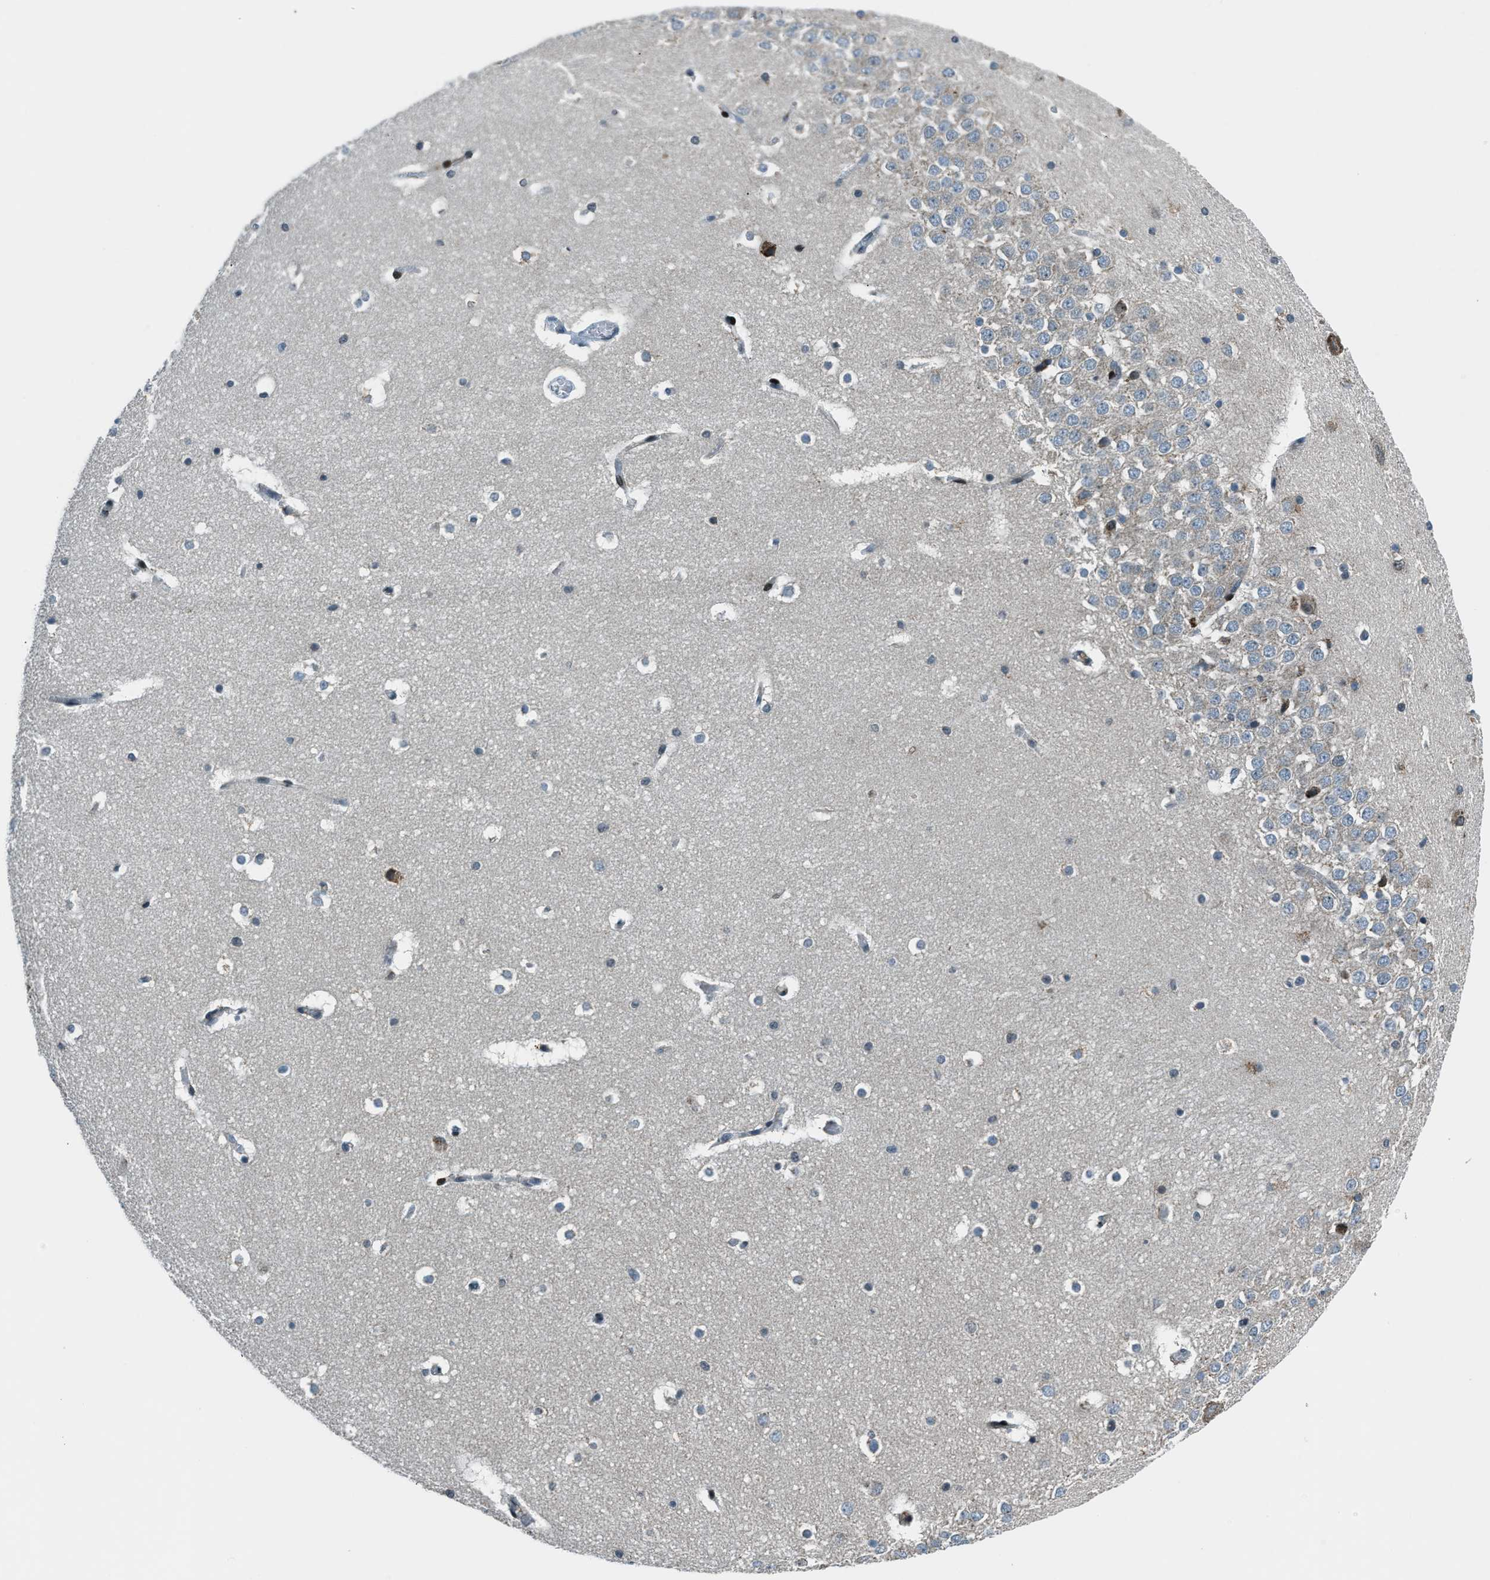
{"staining": {"intensity": "moderate", "quantity": "<25%", "location": "cytoplasmic/membranous"}, "tissue": "hippocampus", "cell_type": "Glial cells", "image_type": "normal", "snomed": [{"axis": "morphology", "description": "Normal tissue, NOS"}, {"axis": "topography", "description": "Hippocampus"}], "caption": "Normal hippocampus was stained to show a protein in brown. There is low levels of moderate cytoplasmic/membranous expression in approximately <25% of glial cells.", "gene": "ACTL9", "patient": {"sex": "male", "age": 45}}